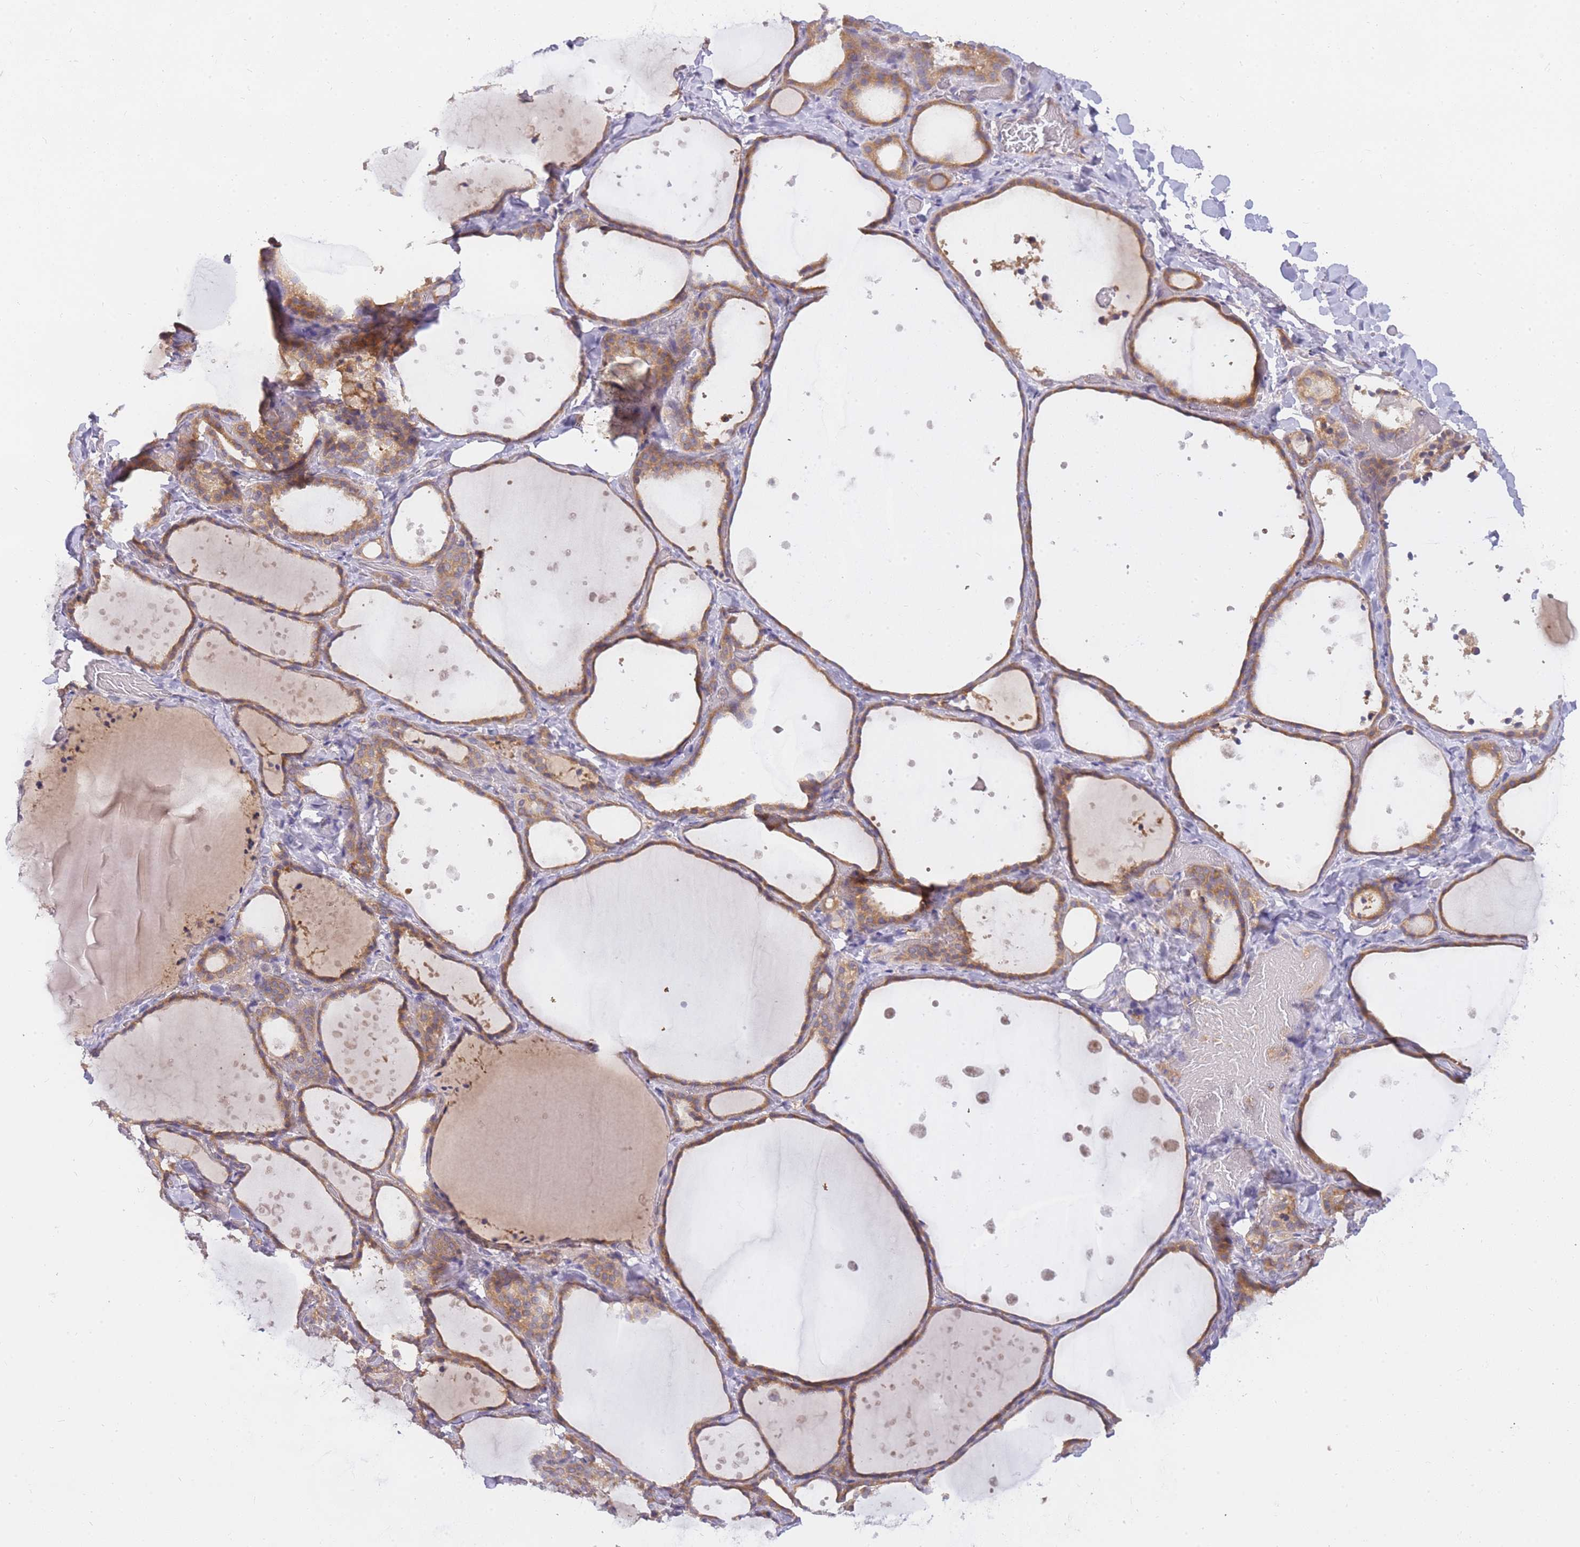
{"staining": {"intensity": "moderate", "quantity": ">75%", "location": "cytoplasmic/membranous"}, "tissue": "thyroid gland", "cell_type": "Glandular cells", "image_type": "normal", "snomed": [{"axis": "morphology", "description": "Normal tissue, NOS"}, {"axis": "topography", "description": "Thyroid gland"}], "caption": "Protein positivity by immunohistochemistry demonstrates moderate cytoplasmic/membranous positivity in about >75% of glandular cells in benign thyroid gland.", "gene": "ZNF577", "patient": {"sex": "female", "age": 44}}